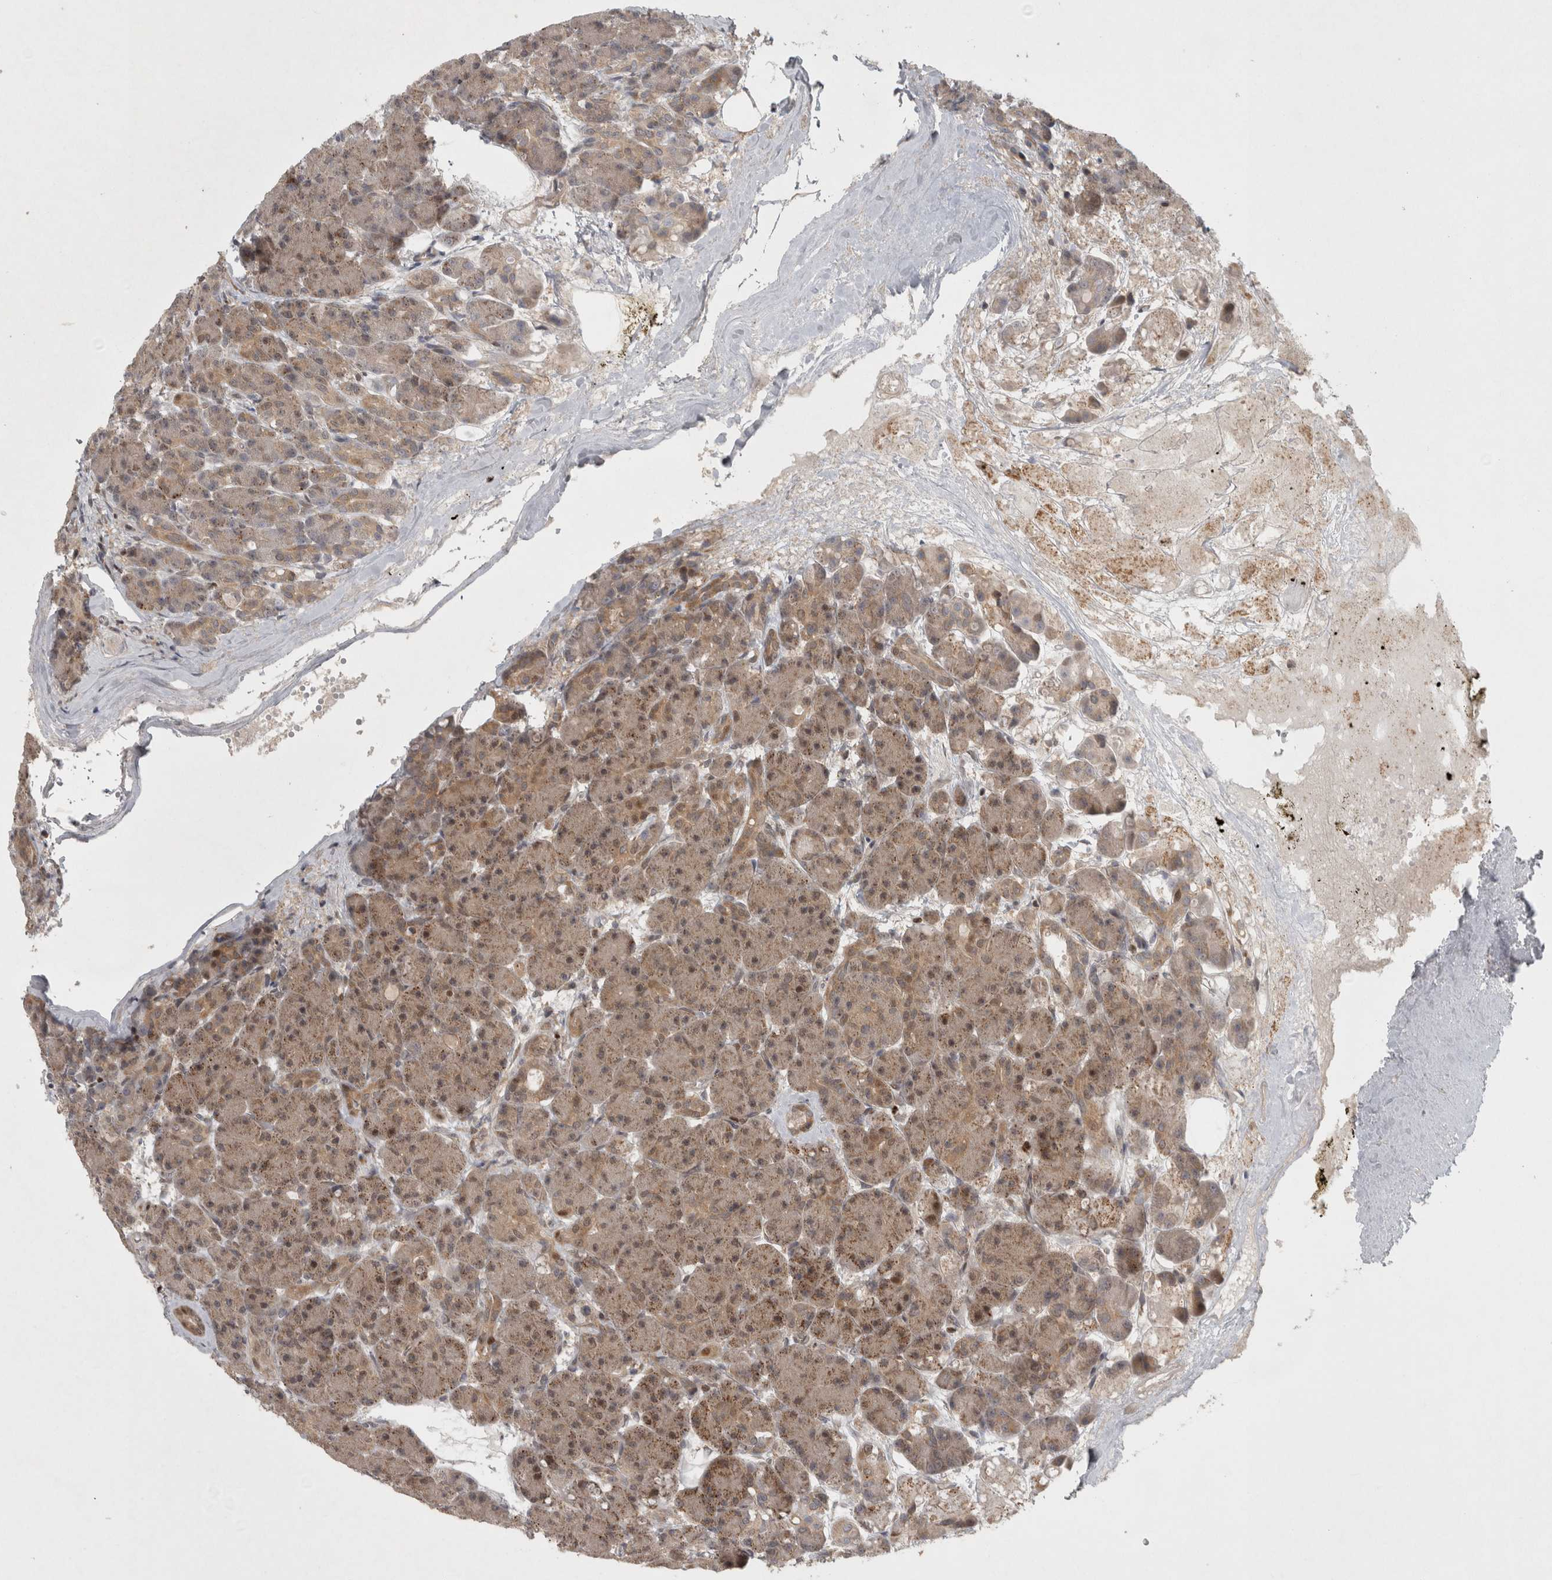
{"staining": {"intensity": "moderate", "quantity": ">75%", "location": "cytoplasmic/membranous,nuclear"}, "tissue": "pancreas", "cell_type": "Exocrine glandular cells", "image_type": "normal", "snomed": [{"axis": "morphology", "description": "Normal tissue, NOS"}, {"axis": "topography", "description": "Pancreas"}], "caption": "Exocrine glandular cells reveal moderate cytoplasmic/membranous,nuclear positivity in approximately >75% of cells in benign pancreas.", "gene": "KDM8", "patient": {"sex": "male", "age": 63}}